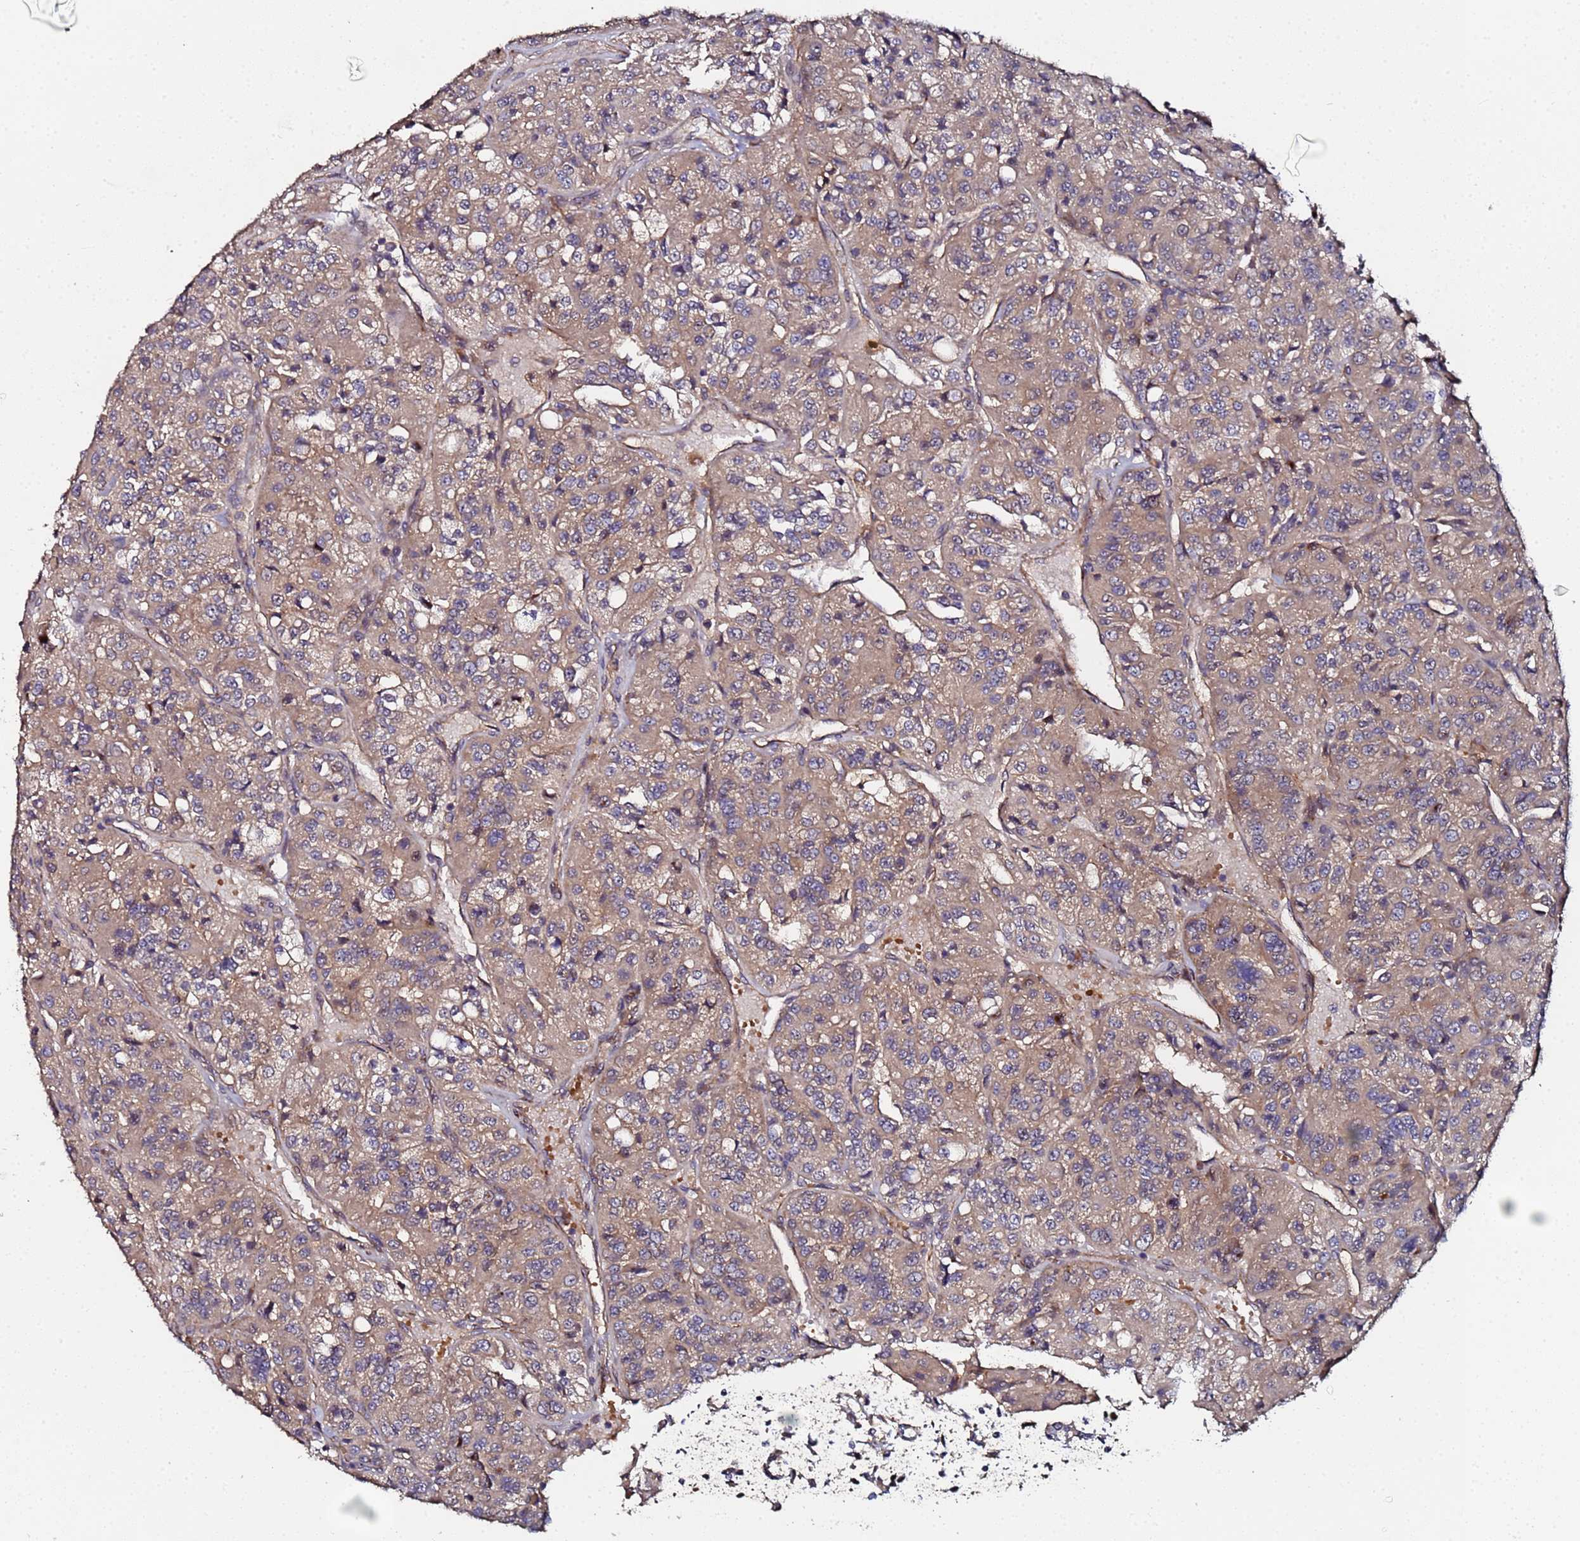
{"staining": {"intensity": "moderate", "quantity": ">75%", "location": "cytoplasmic/membranous"}, "tissue": "renal cancer", "cell_type": "Tumor cells", "image_type": "cancer", "snomed": [{"axis": "morphology", "description": "Adenocarcinoma, NOS"}, {"axis": "topography", "description": "Kidney"}], "caption": "Protein analysis of renal adenocarcinoma tissue reveals moderate cytoplasmic/membranous positivity in approximately >75% of tumor cells.", "gene": "OSER1", "patient": {"sex": "female", "age": 63}}